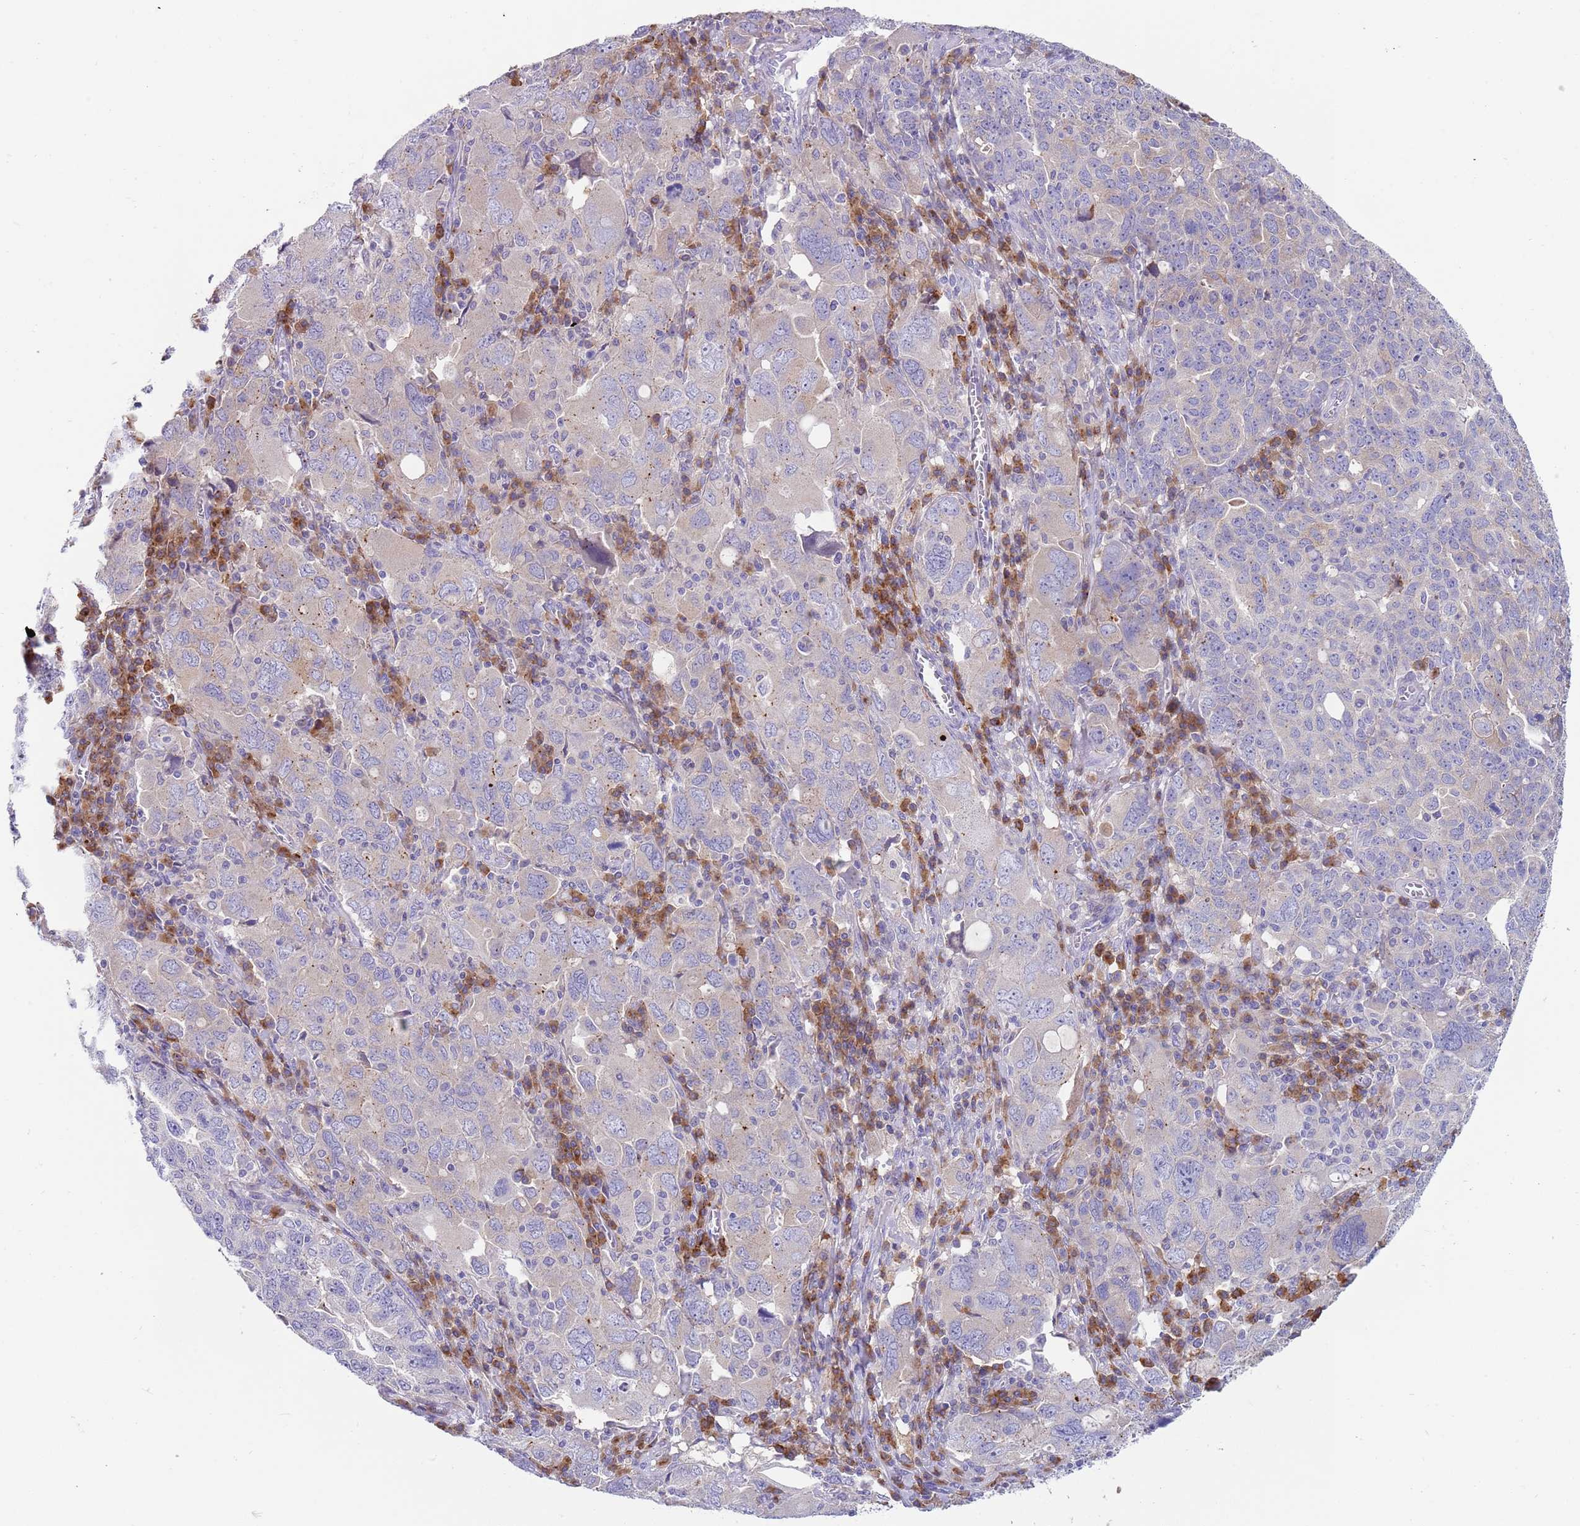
{"staining": {"intensity": "negative", "quantity": "none", "location": "none"}, "tissue": "ovarian cancer", "cell_type": "Tumor cells", "image_type": "cancer", "snomed": [{"axis": "morphology", "description": "Carcinoma, endometroid"}, {"axis": "topography", "description": "Ovary"}], "caption": "There is no significant positivity in tumor cells of ovarian cancer. The staining is performed using DAB (3,3'-diaminobenzidine) brown chromogen with nuclei counter-stained in using hematoxylin.", "gene": "TYW1", "patient": {"sex": "female", "age": 62}}